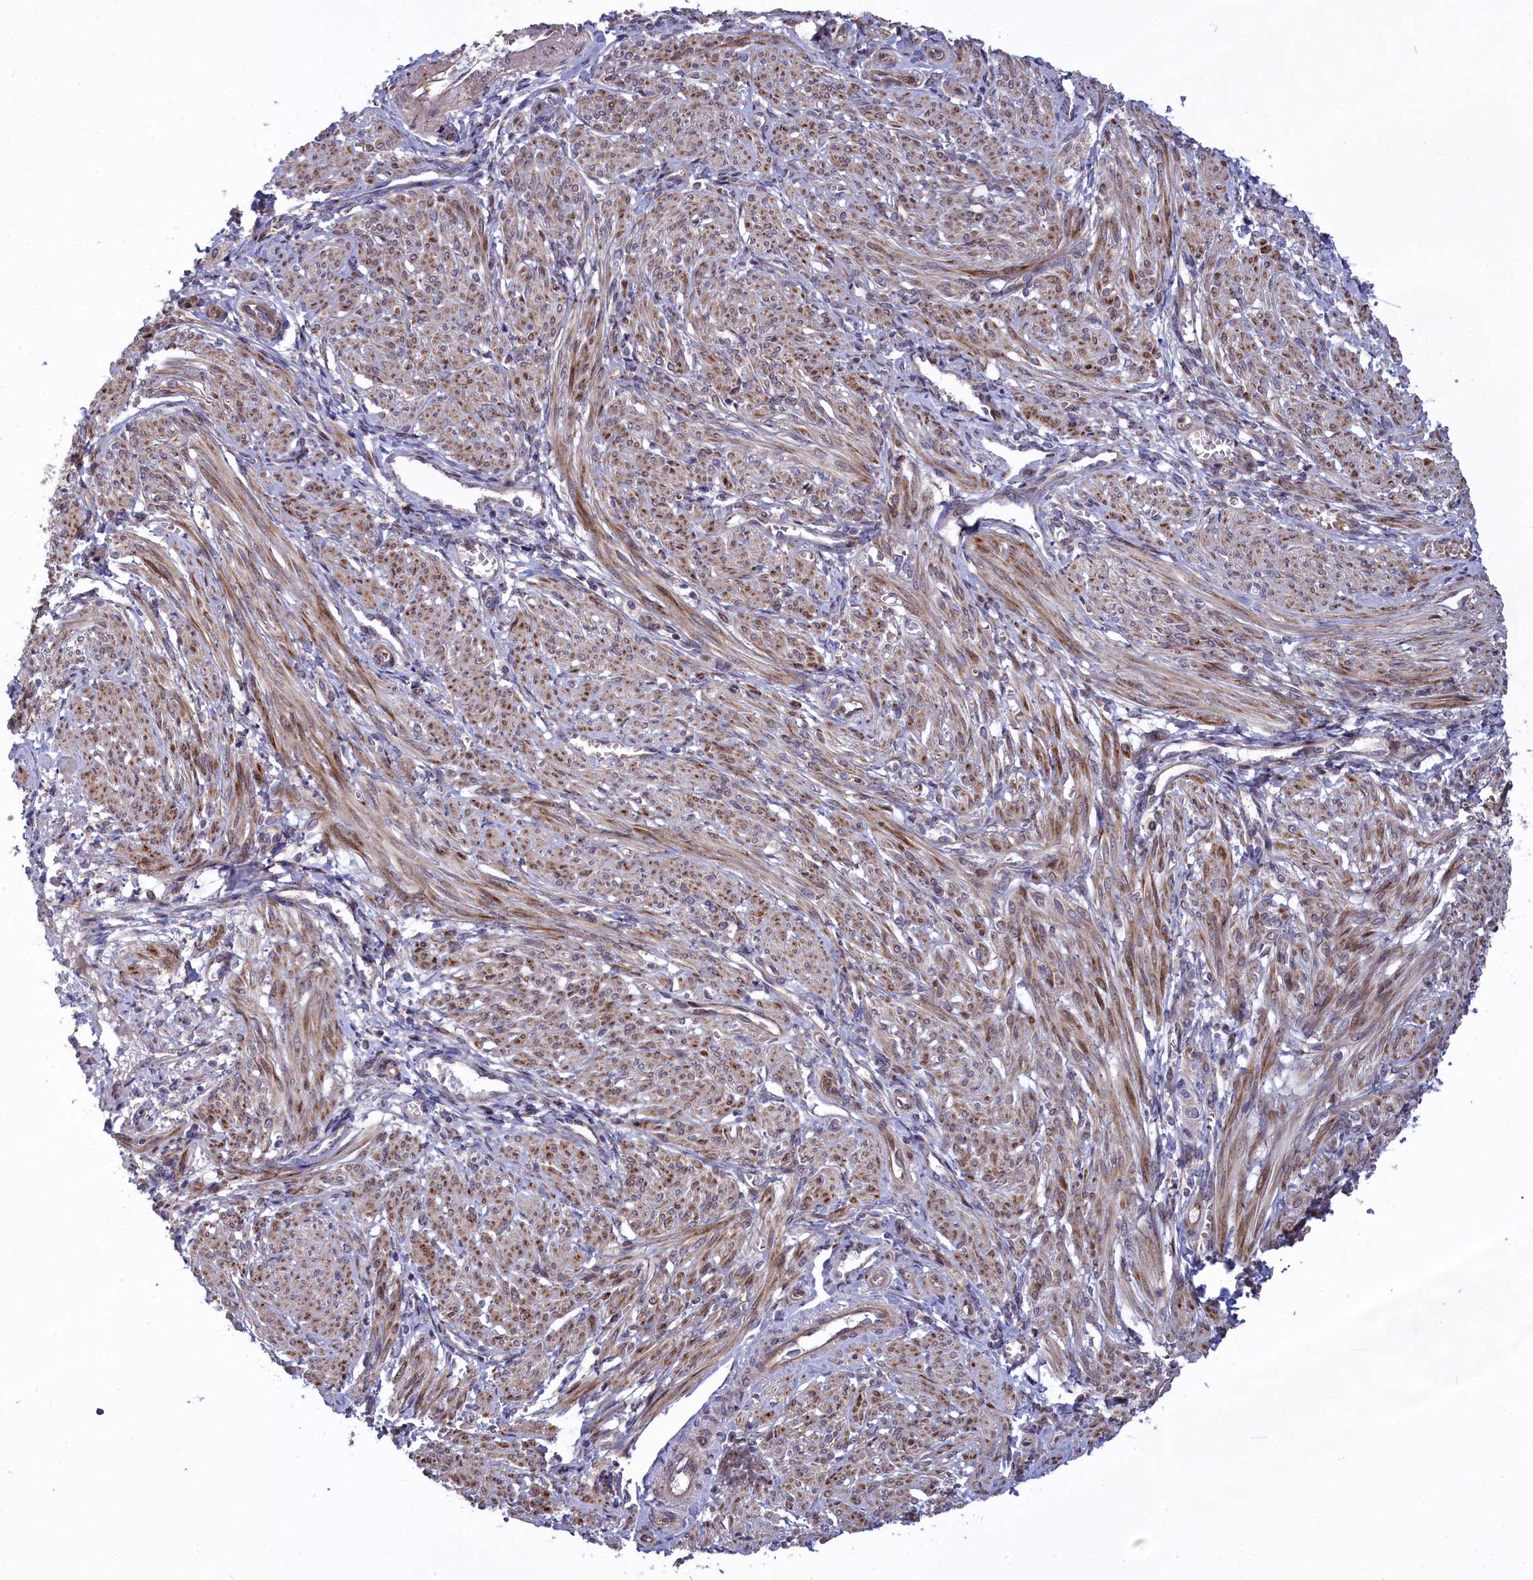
{"staining": {"intensity": "moderate", "quantity": "25%-75%", "location": "cytoplasmic/membranous"}, "tissue": "smooth muscle", "cell_type": "Smooth muscle cells", "image_type": "normal", "snomed": [{"axis": "morphology", "description": "Normal tissue, NOS"}, {"axis": "topography", "description": "Smooth muscle"}], "caption": "The immunohistochemical stain labels moderate cytoplasmic/membranous expression in smooth muscle cells of benign smooth muscle. (IHC, brightfield microscopy, high magnification).", "gene": "DDX60L", "patient": {"sex": "female", "age": 39}}